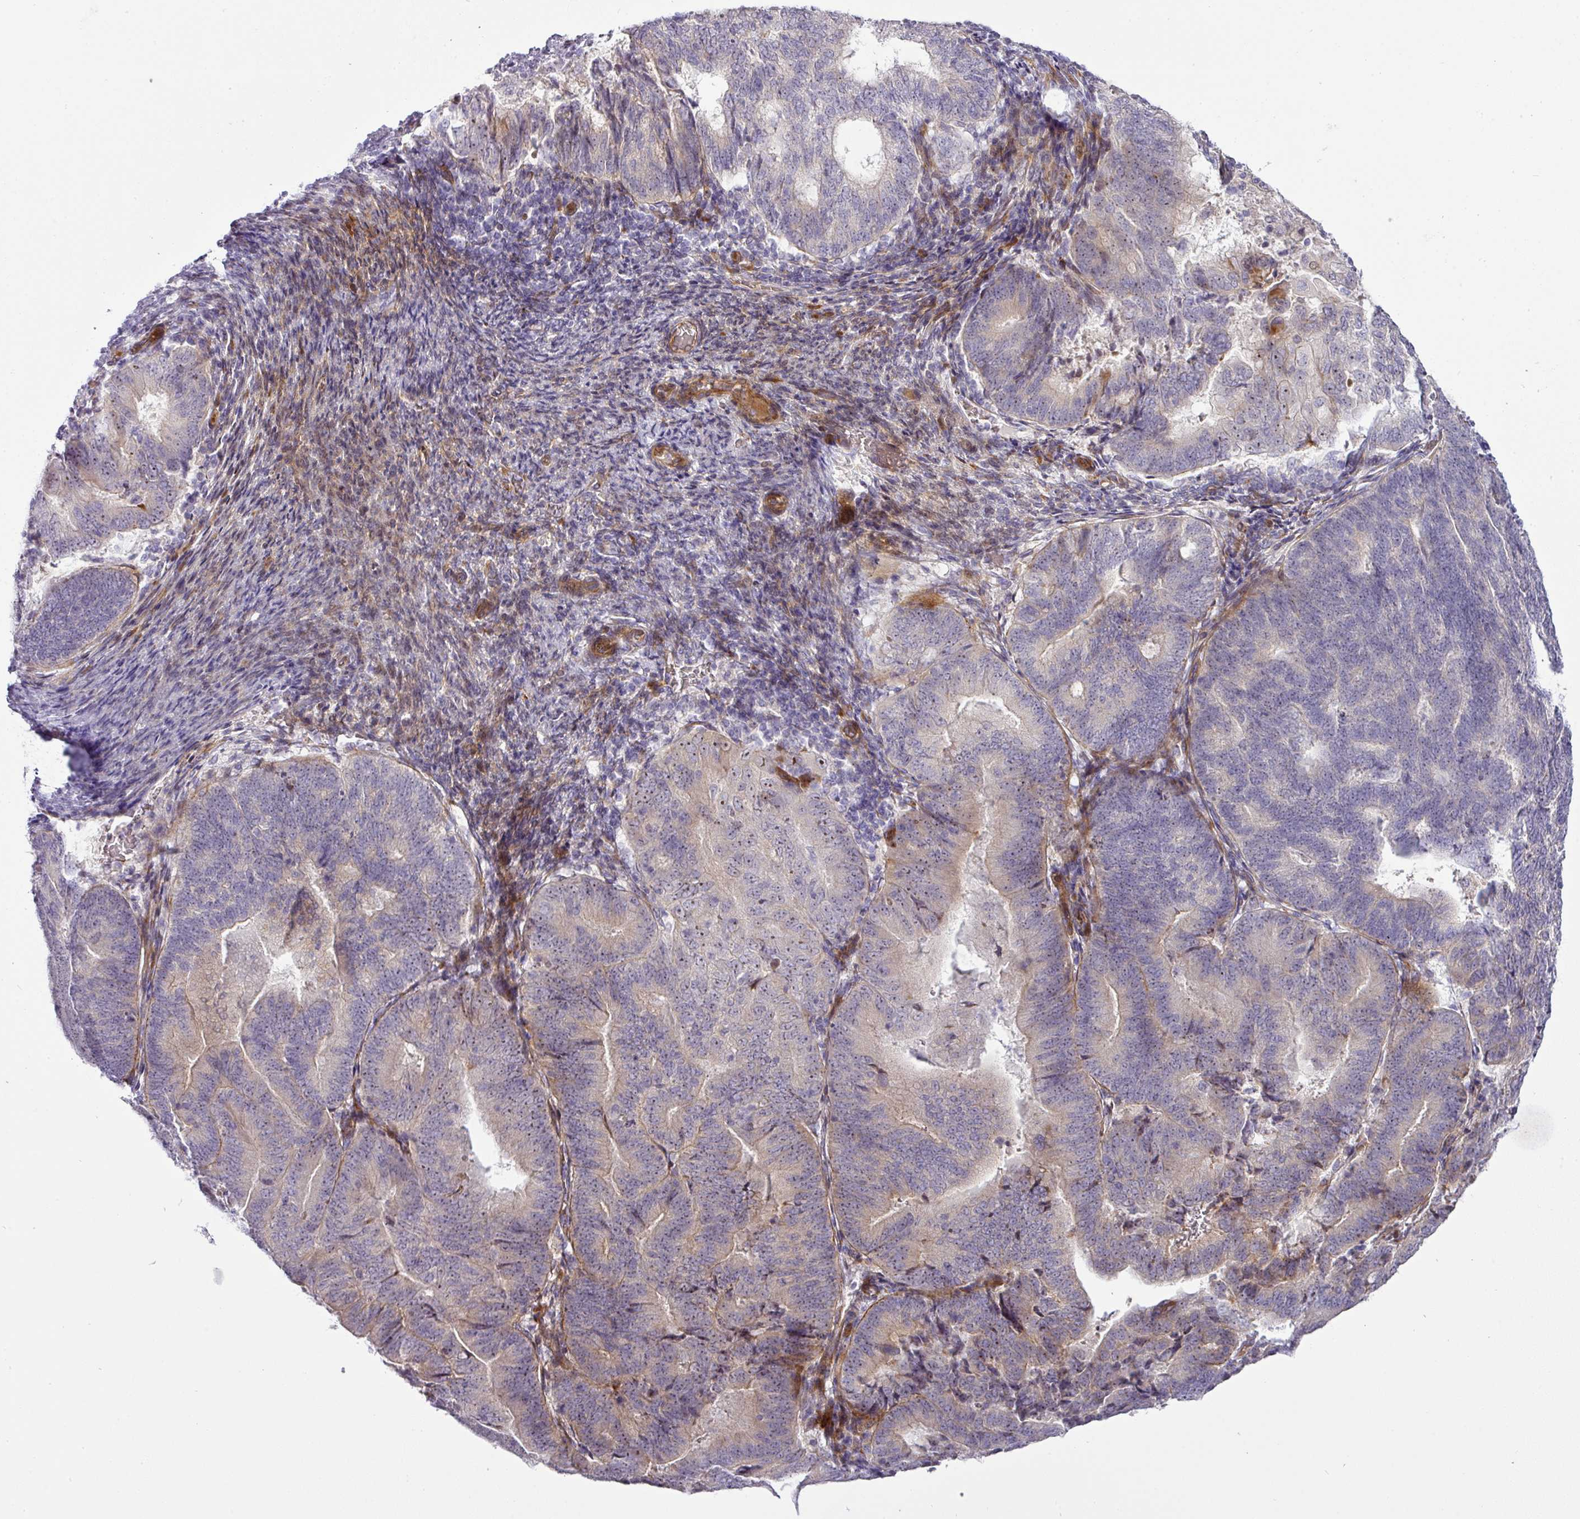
{"staining": {"intensity": "moderate", "quantity": "<25%", "location": "nuclear"}, "tissue": "endometrial cancer", "cell_type": "Tumor cells", "image_type": "cancer", "snomed": [{"axis": "morphology", "description": "Adenocarcinoma, NOS"}, {"axis": "topography", "description": "Endometrium"}], "caption": "Endometrial cancer stained with immunohistochemistry shows moderate nuclear expression in about <25% of tumor cells.", "gene": "ATP6V1F", "patient": {"sex": "female", "age": 70}}